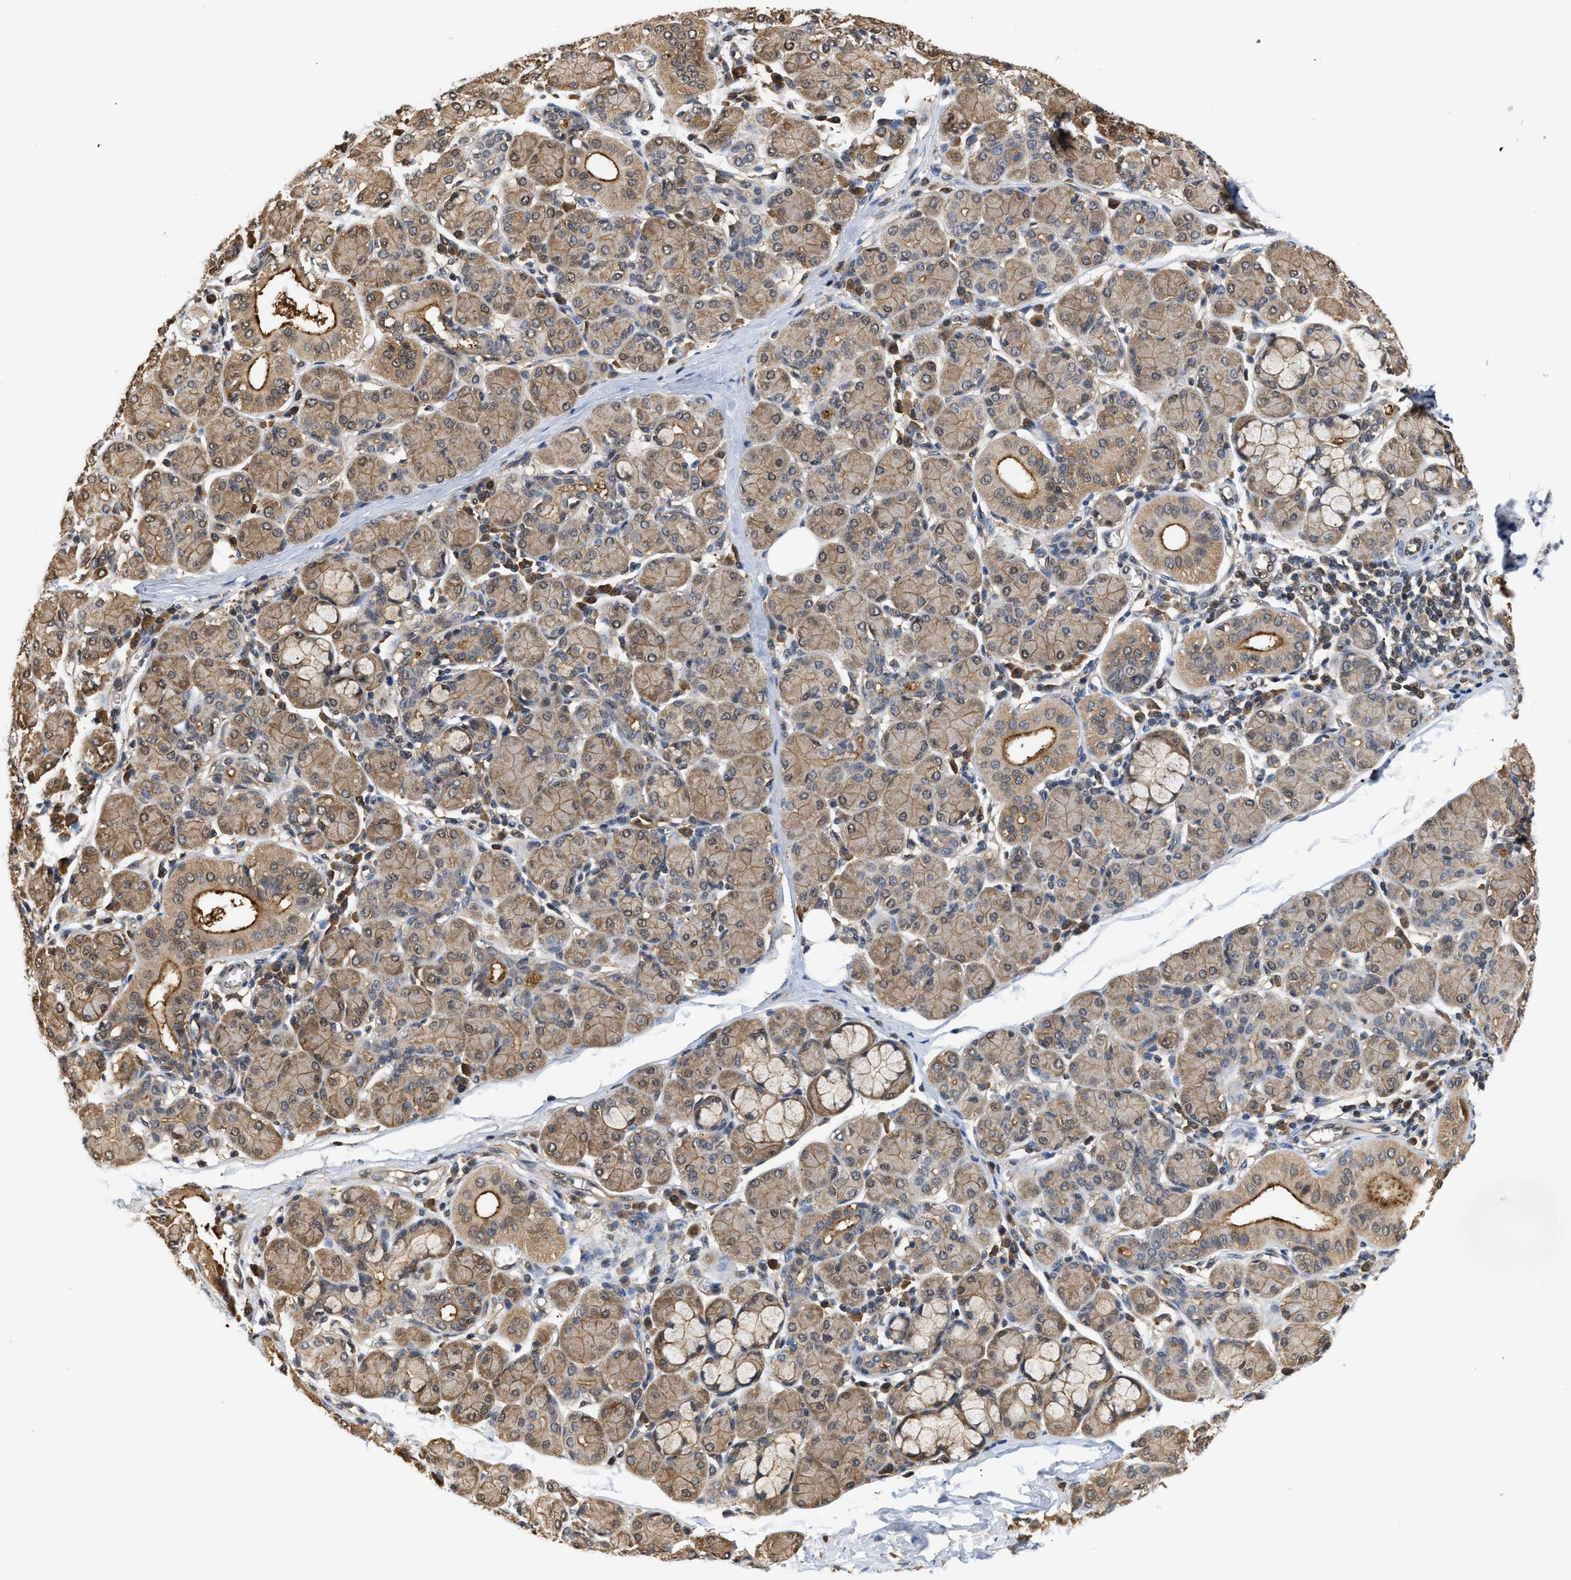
{"staining": {"intensity": "moderate", "quantity": ">75%", "location": "cytoplasmic/membranous,nuclear"}, "tissue": "salivary gland", "cell_type": "Glandular cells", "image_type": "normal", "snomed": [{"axis": "morphology", "description": "Normal tissue, NOS"}, {"axis": "morphology", "description": "Inflammation, NOS"}, {"axis": "topography", "description": "Lymph node"}, {"axis": "topography", "description": "Salivary gland"}], "caption": "Glandular cells reveal medium levels of moderate cytoplasmic/membranous,nuclear expression in approximately >75% of cells in benign human salivary gland. (DAB IHC with brightfield microscopy, high magnification).", "gene": "SCAI", "patient": {"sex": "male", "age": 3}}